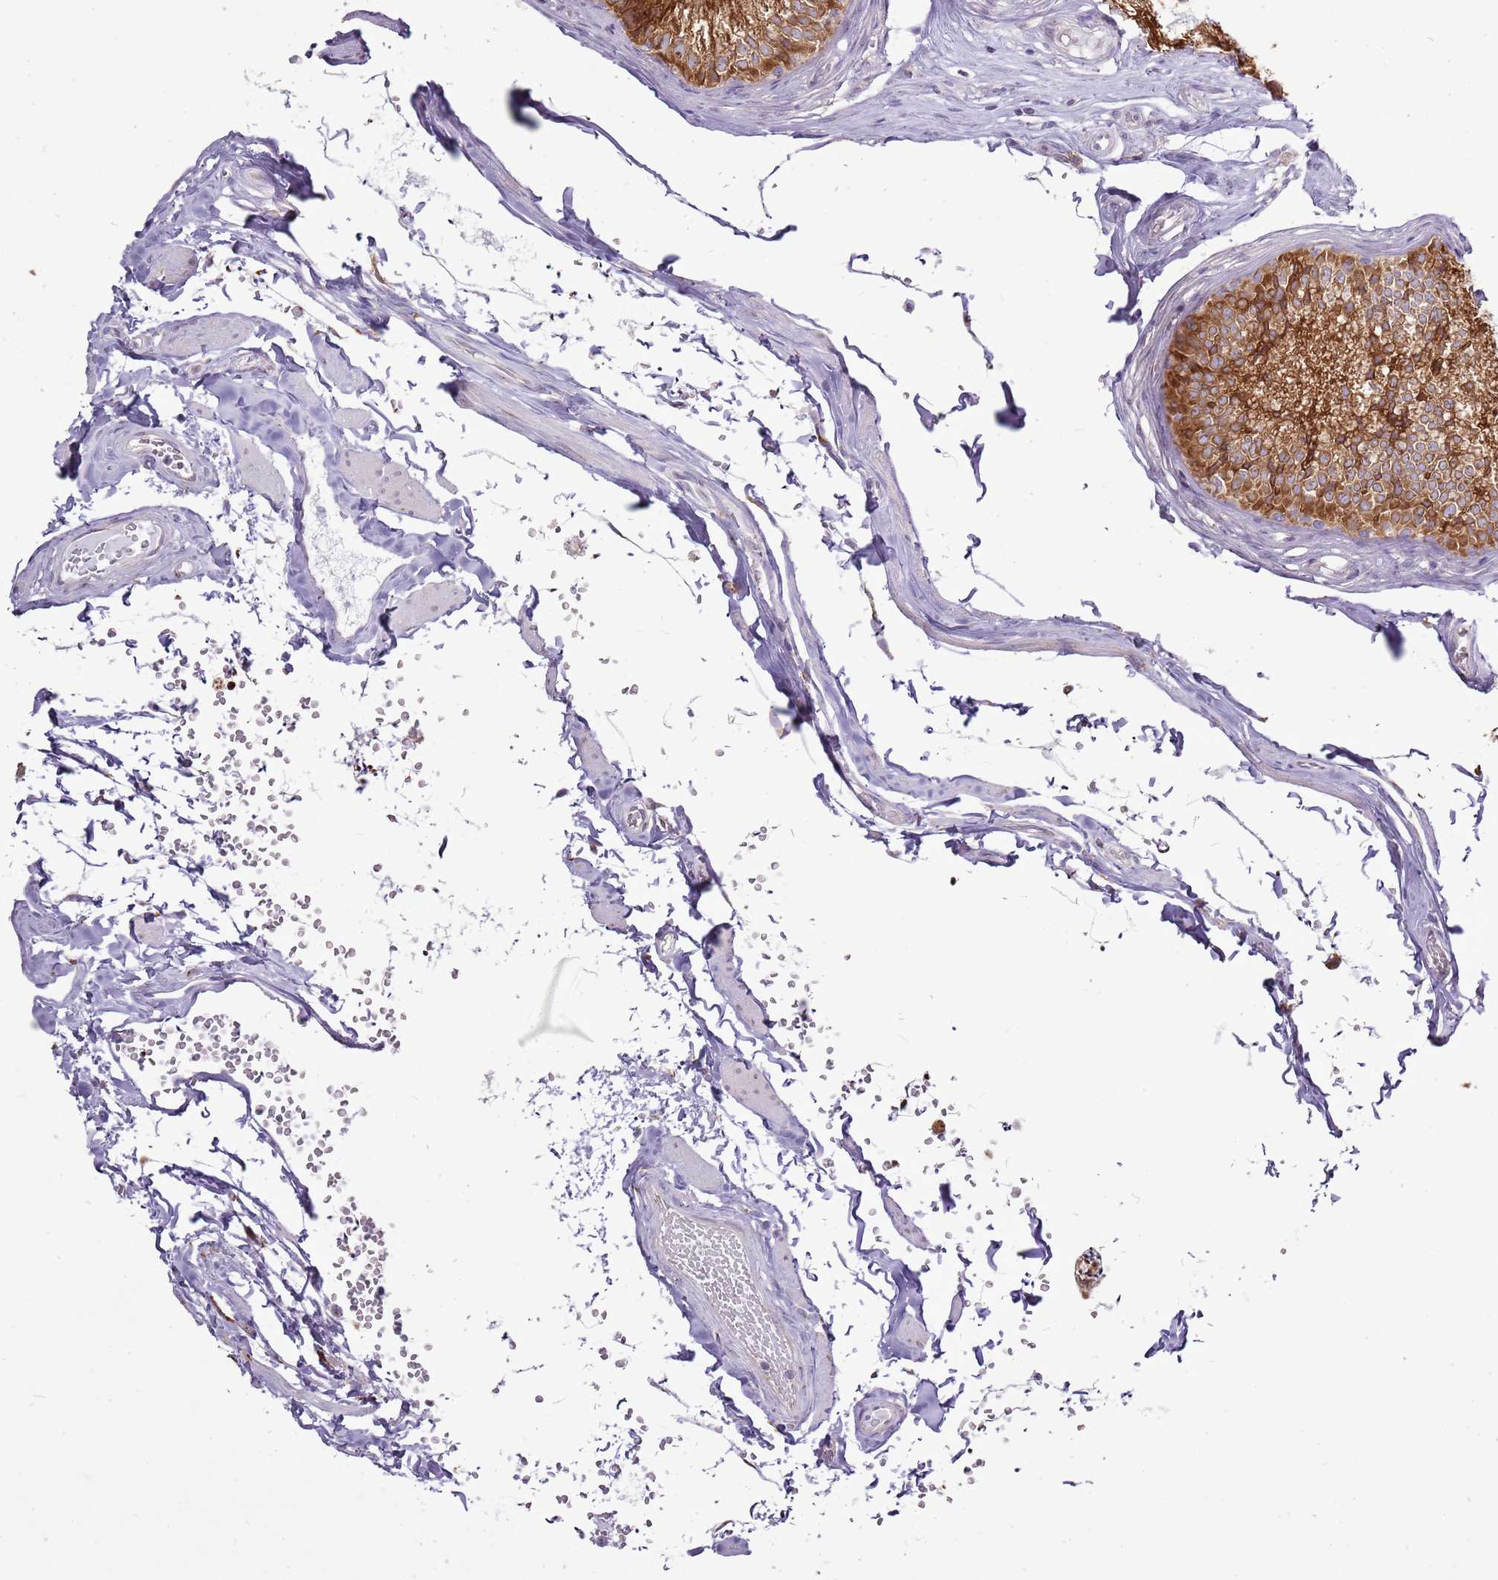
{"staining": {"intensity": "strong", "quantity": ">75%", "location": "cytoplasmic/membranous"}, "tissue": "epididymis", "cell_type": "Glandular cells", "image_type": "normal", "snomed": [{"axis": "morphology", "description": "Normal tissue, NOS"}, {"axis": "topography", "description": "Epididymis"}], "caption": "This is a histology image of immunohistochemistry staining of benign epididymis, which shows strong positivity in the cytoplasmic/membranous of glandular cells.", "gene": "TMED10", "patient": {"sex": "male", "age": 79}}